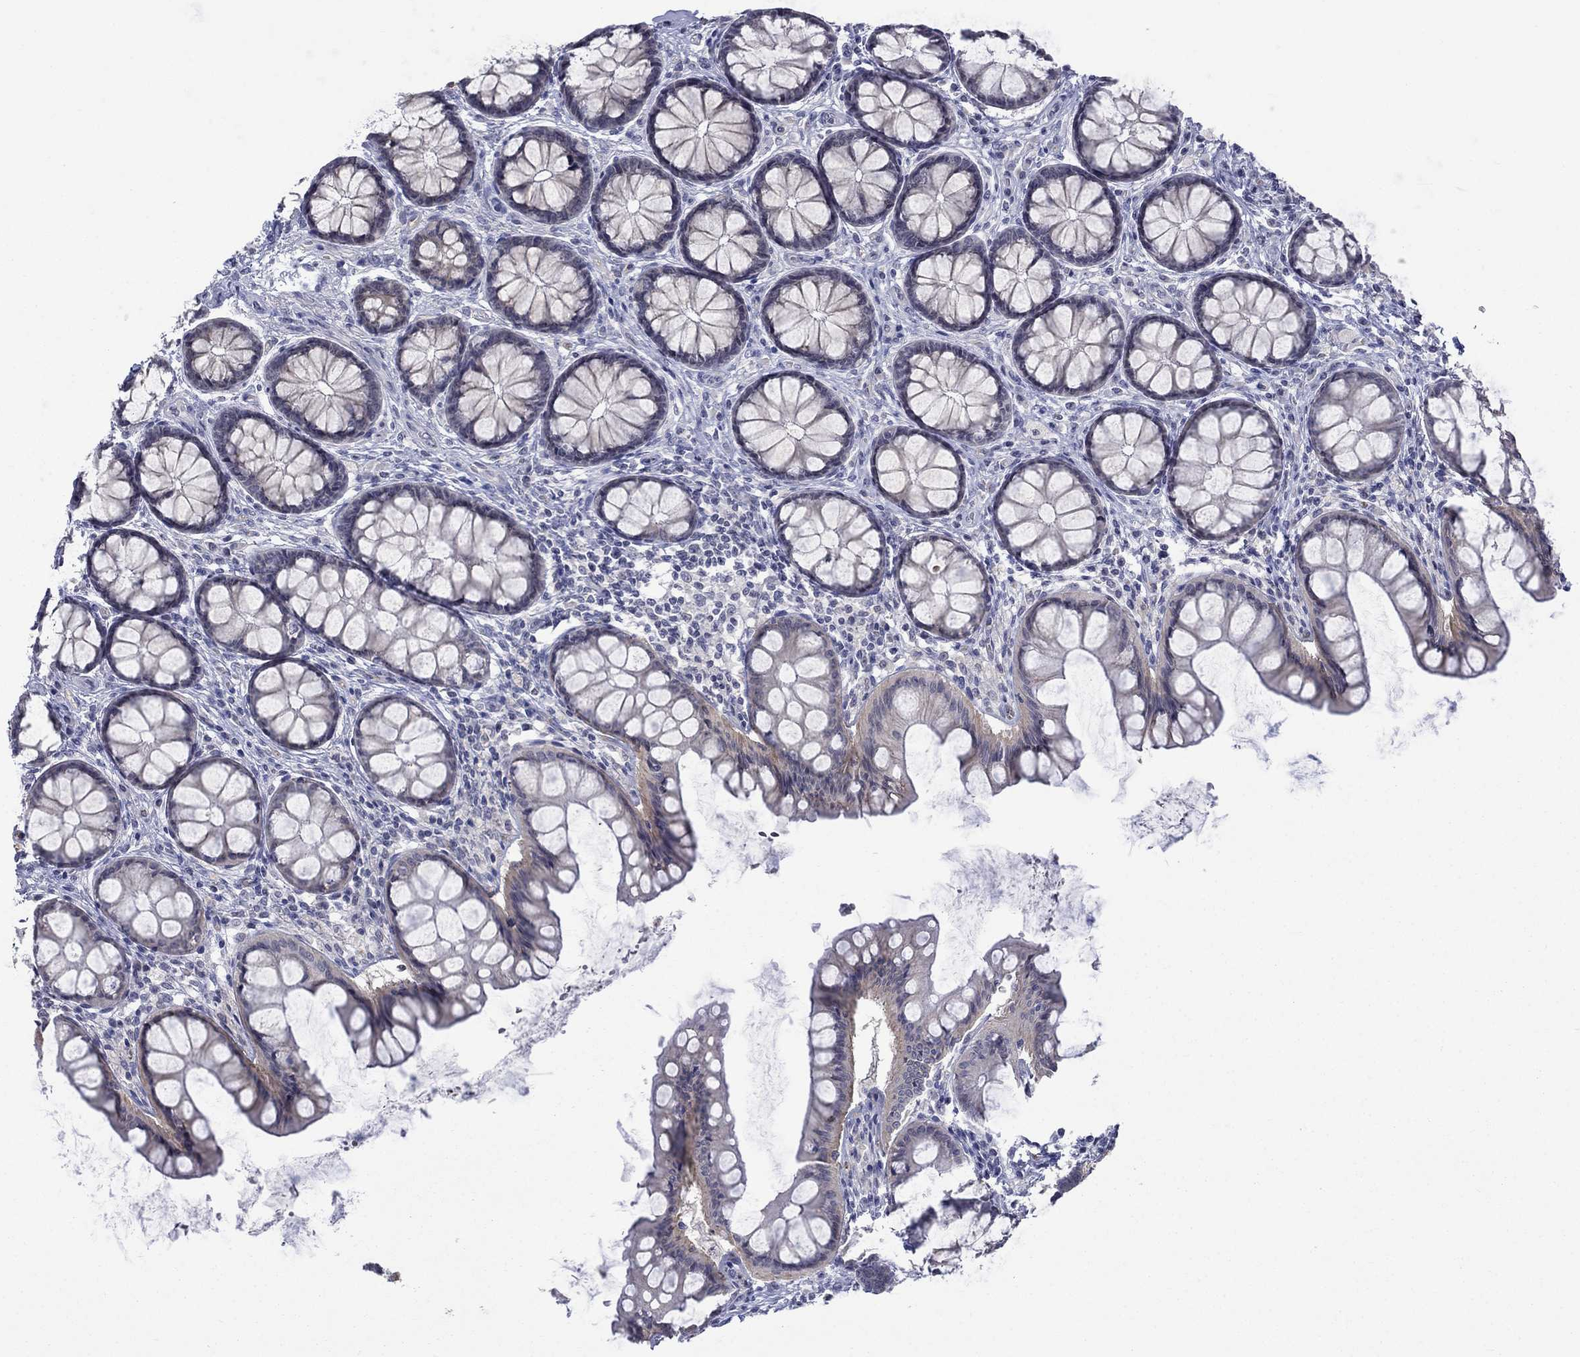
{"staining": {"intensity": "negative", "quantity": "none", "location": "none"}, "tissue": "colon", "cell_type": "Endothelial cells", "image_type": "normal", "snomed": [{"axis": "morphology", "description": "Normal tissue, NOS"}, {"axis": "topography", "description": "Colon"}], "caption": "DAB (3,3'-diaminobenzidine) immunohistochemical staining of unremarkable human colon shows no significant positivity in endothelial cells.", "gene": "NSMF", "patient": {"sex": "female", "age": 65}}